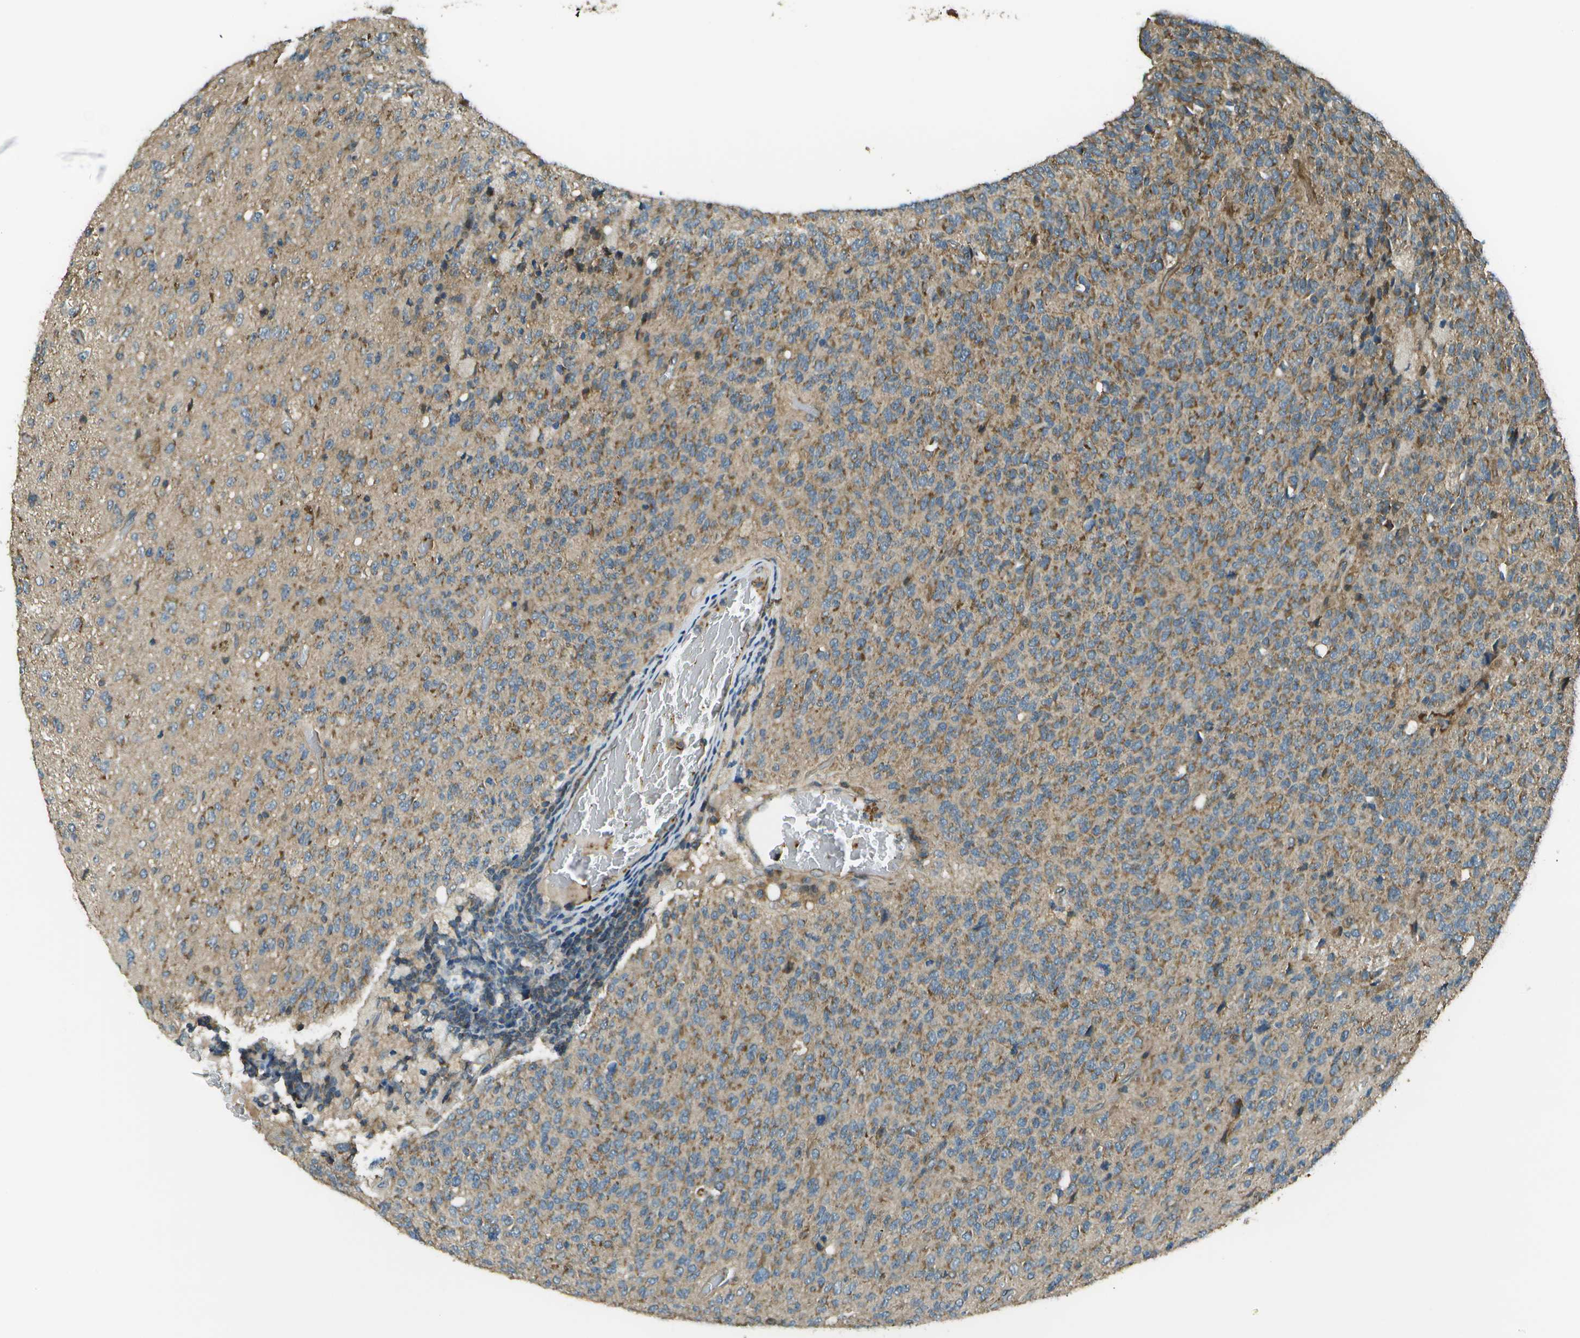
{"staining": {"intensity": "moderate", "quantity": "25%-75%", "location": "cytoplasmic/membranous"}, "tissue": "glioma", "cell_type": "Tumor cells", "image_type": "cancer", "snomed": [{"axis": "morphology", "description": "Glioma, malignant, High grade"}, {"axis": "topography", "description": "pancreas cauda"}], "caption": "Protein expression analysis of malignant high-grade glioma reveals moderate cytoplasmic/membranous positivity in about 25%-75% of tumor cells.", "gene": "PLPBP", "patient": {"sex": "male", "age": 60}}